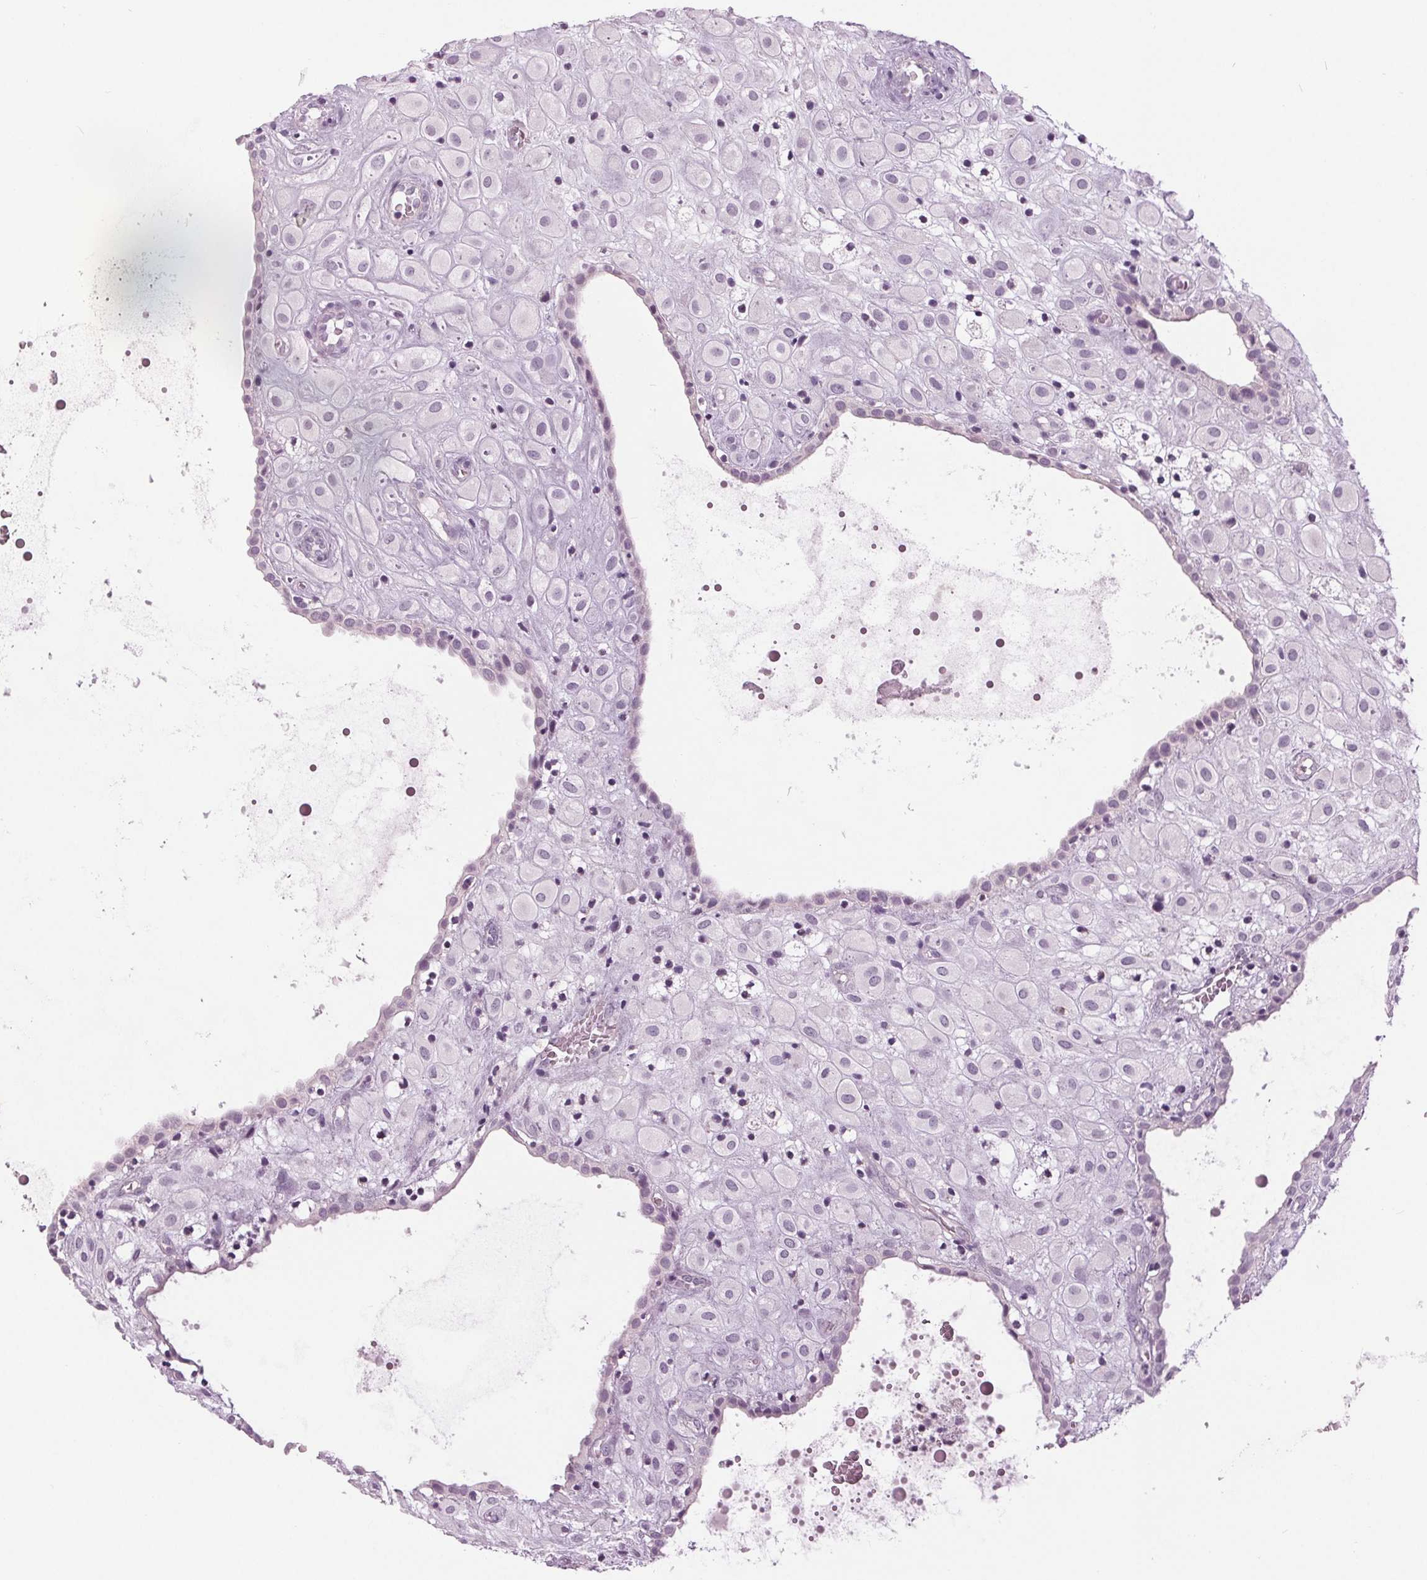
{"staining": {"intensity": "negative", "quantity": "none", "location": "none"}, "tissue": "placenta", "cell_type": "Decidual cells", "image_type": "normal", "snomed": [{"axis": "morphology", "description": "Normal tissue, NOS"}, {"axis": "topography", "description": "Placenta"}], "caption": "DAB immunohistochemical staining of normal placenta reveals no significant staining in decidual cells.", "gene": "SAMD4A", "patient": {"sex": "female", "age": 24}}